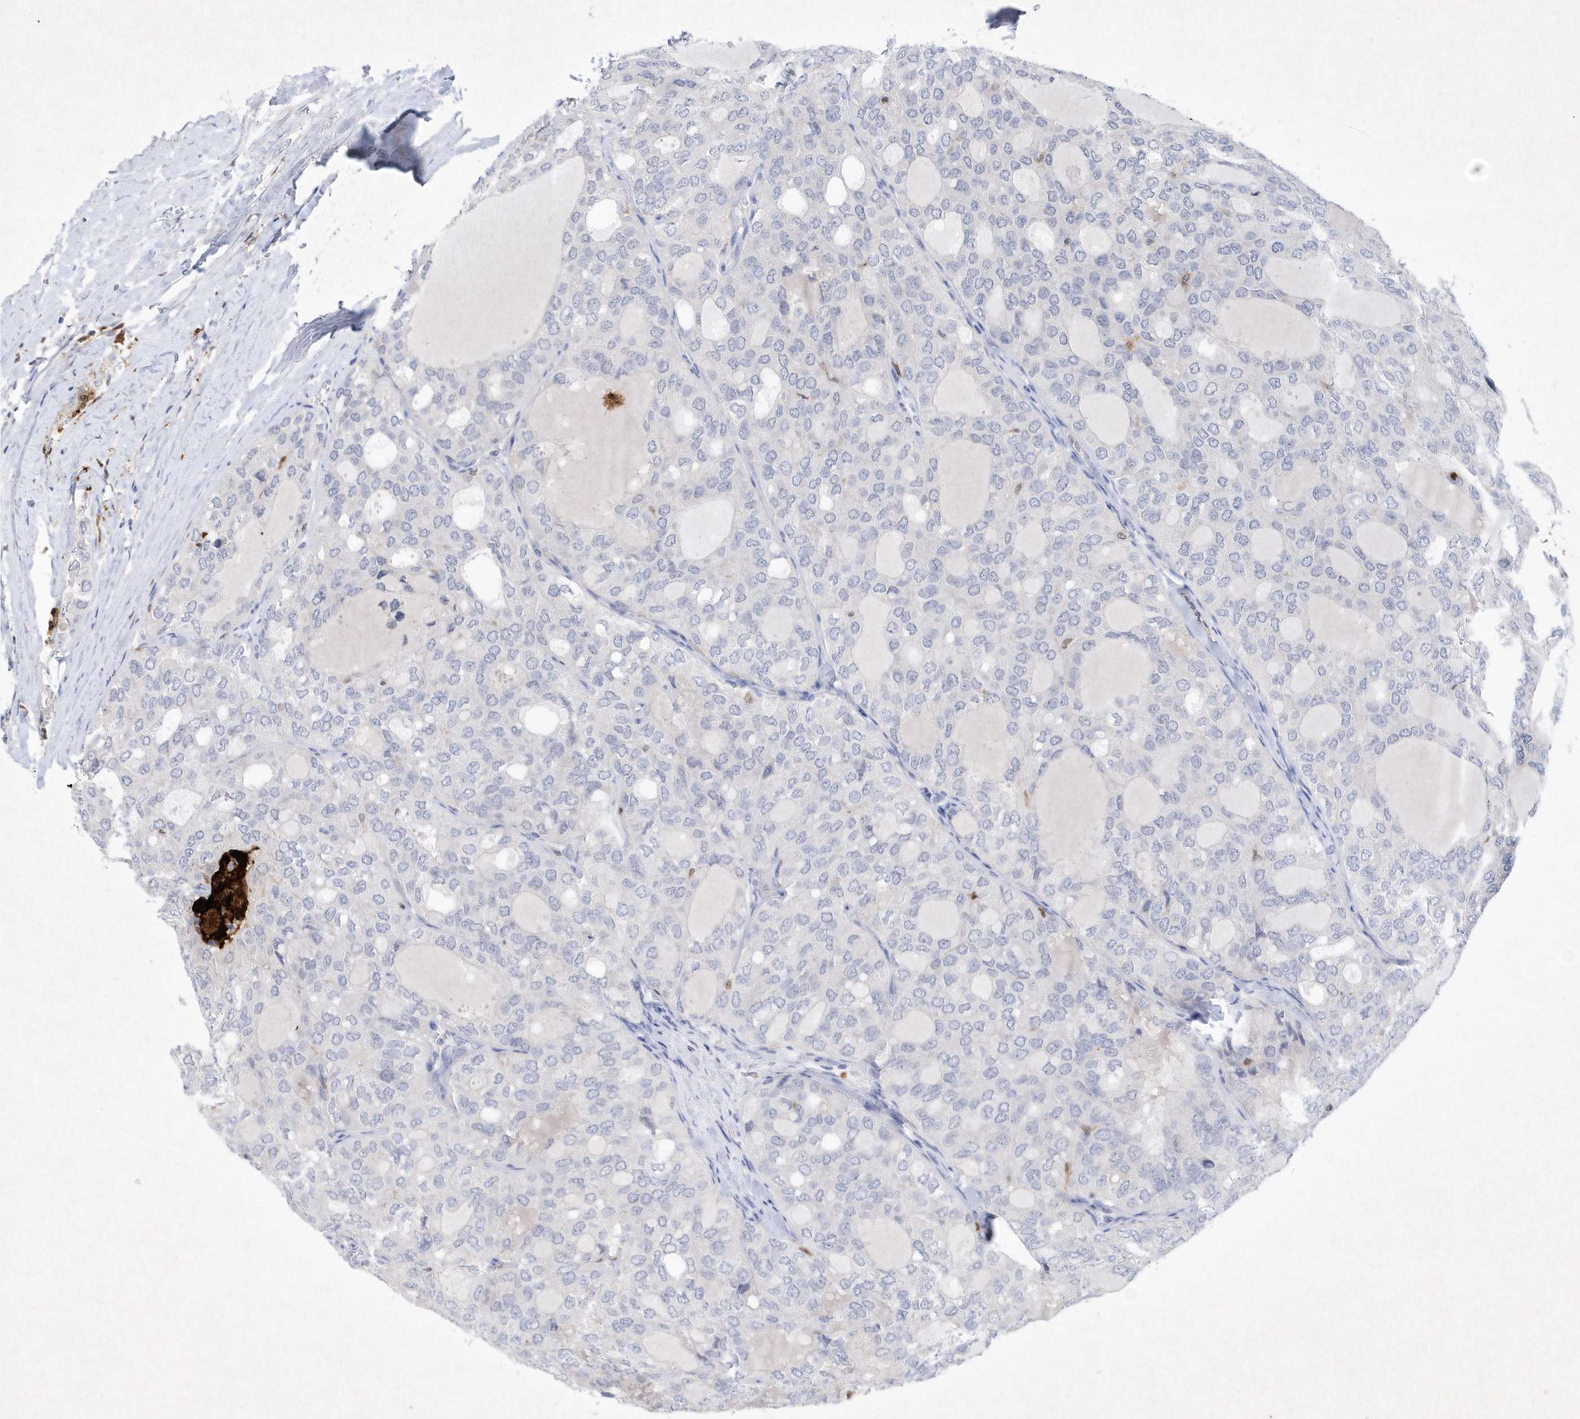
{"staining": {"intensity": "negative", "quantity": "none", "location": "none"}, "tissue": "thyroid cancer", "cell_type": "Tumor cells", "image_type": "cancer", "snomed": [{"axis": "morphology", "description": "Follicular adenoma carcinoma, NOS"}, {"axis": "topography", "description": "Thyroid gland"}], "caption": "DAB immunohistochemical staining of human thyroid follicular adenoma carcinoma reveals no significant staining in tumor cells.", "gene": "BHLHA15", "patient": {"sex": "male", "age": 75}}